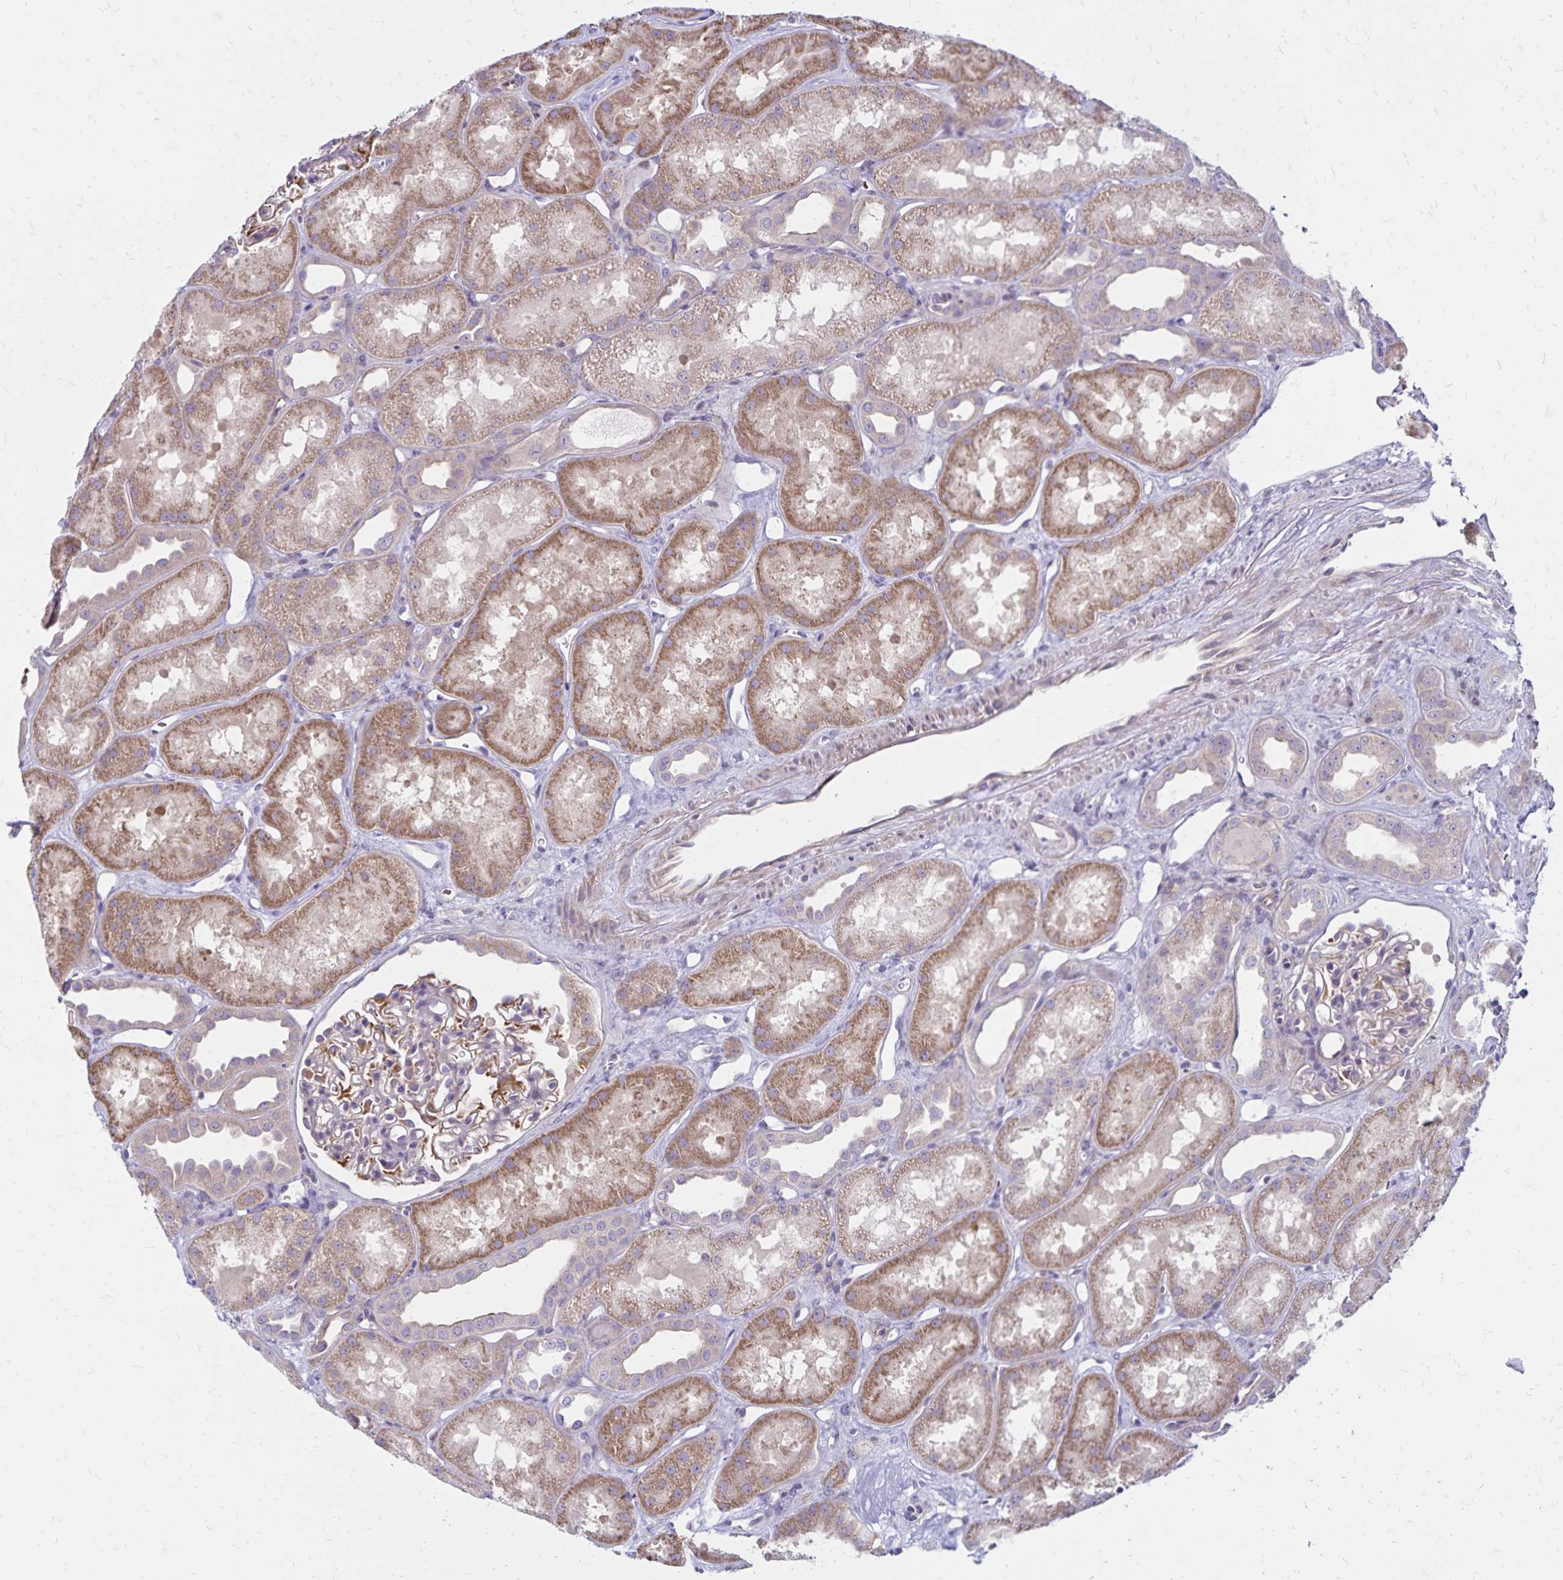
{"staining": {"intensity": "moderate", "quantity": "<25%", "location": "cytoplasmic/membranous"}, "tissue": "kidney", "cell_type": "Cells in glomeruli", "image_type": "normal", "snomed": [{"axis": "morphology", "description": "Normal tissue, NOS"}, {"axis": "topography", "description": "Kidney"}], "caption": "This photomicrograph shows immunohistochemistry staining of normal human kidney, with low moderate cytoplasmic/membranous staining in approximately <25% of cells in glomeruli.", "gene": "FSD1", "patient": {"sex": "male", "age": 61}}